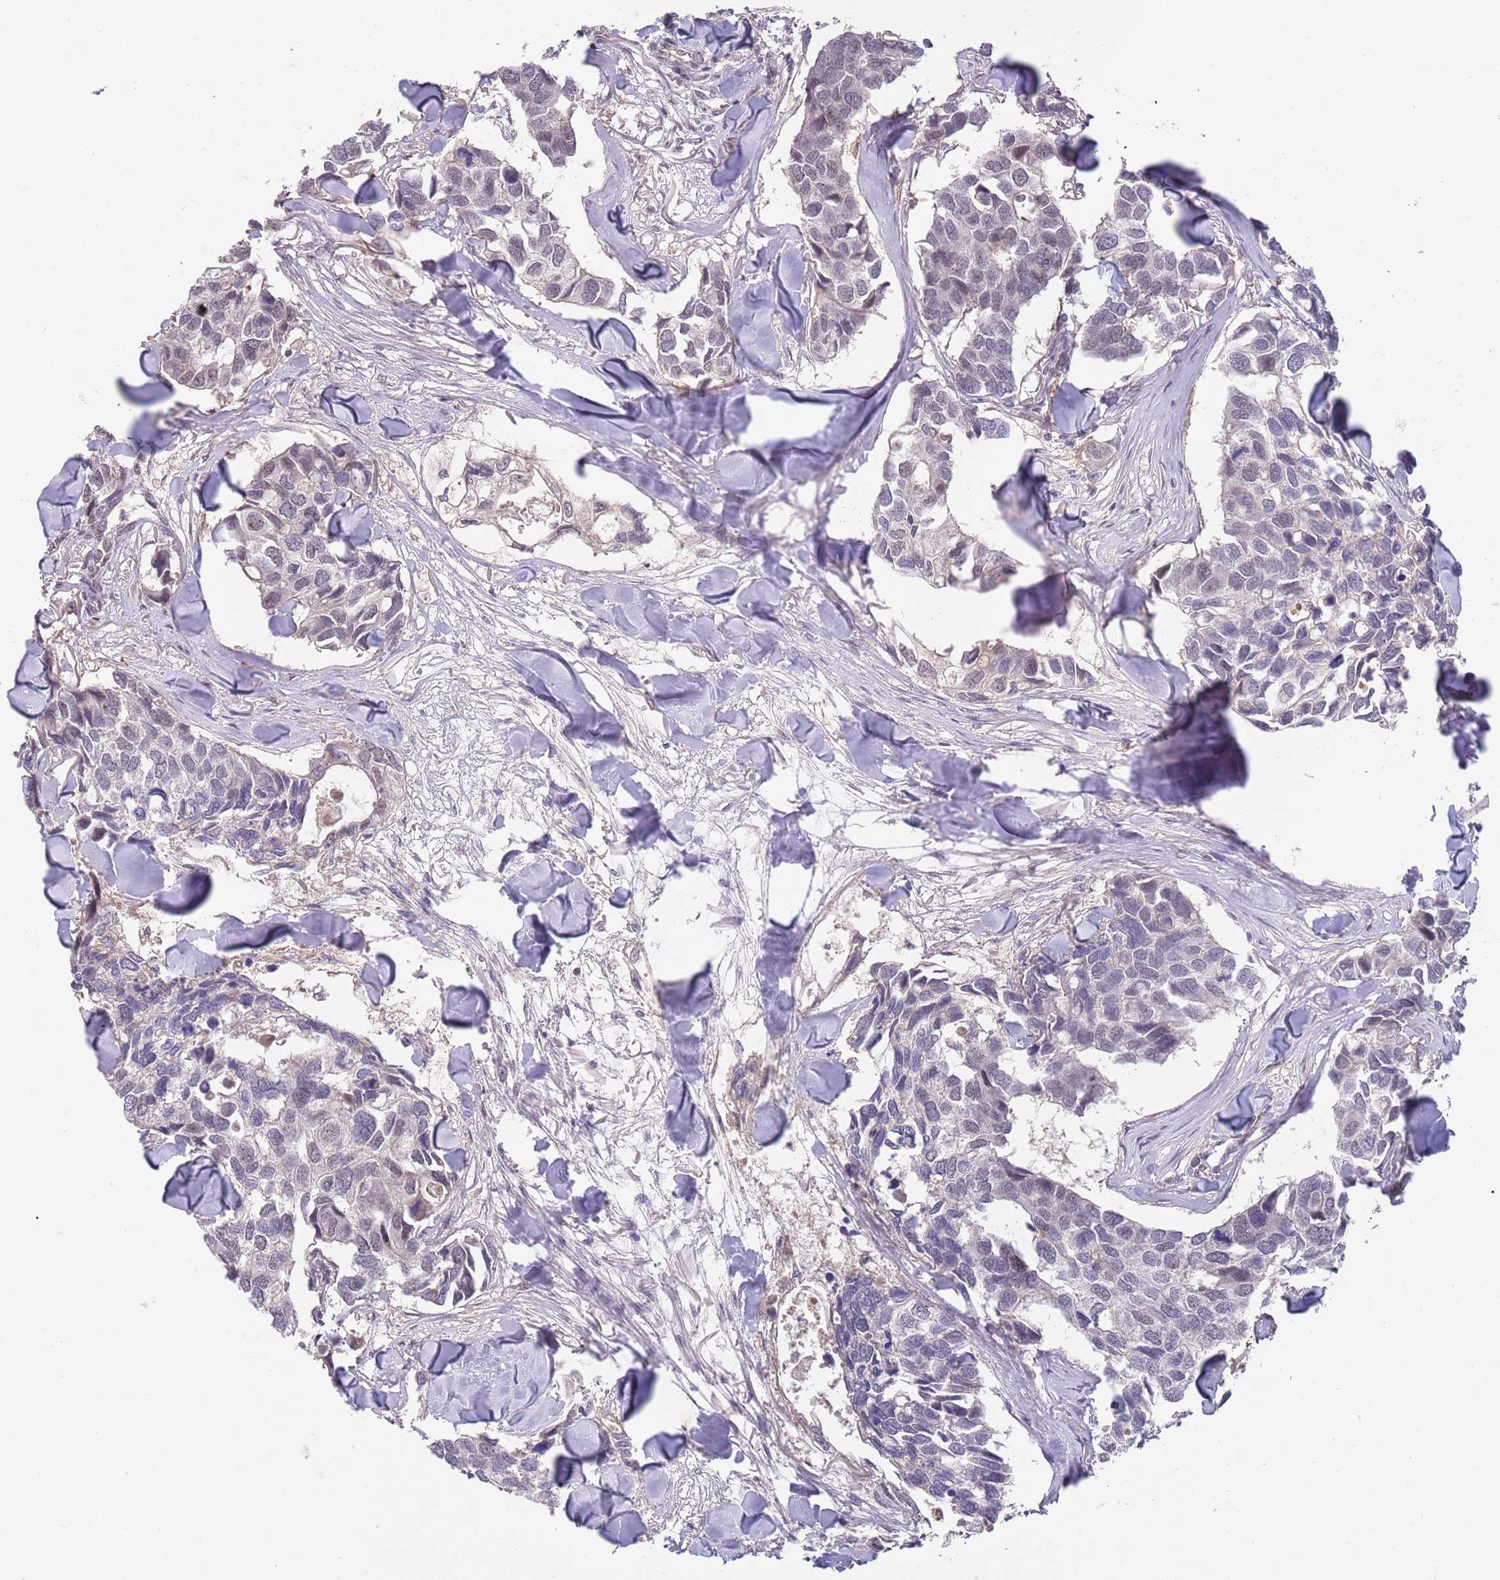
{"staining": {"intensity": "negative", "quantity": "none", "location": "none"}, "tissue": "breast cancer", "cell_type": "Tumor cells", "image_type": "cancer", "snomed": [{"axis": "morphology", "description": "Duct carcinoma"}, {"axis": "topography", "description": "Breast"}], "caption": "The micrograph exhibits no significant positivity in tumor cells of invasive ductal carcinoma (breast). (Brightfield microscopy of DAB immunohistochemistry at high magnification).", "gene": "ZBTB7A", "patient": {"sex": "female", "age": 83}}